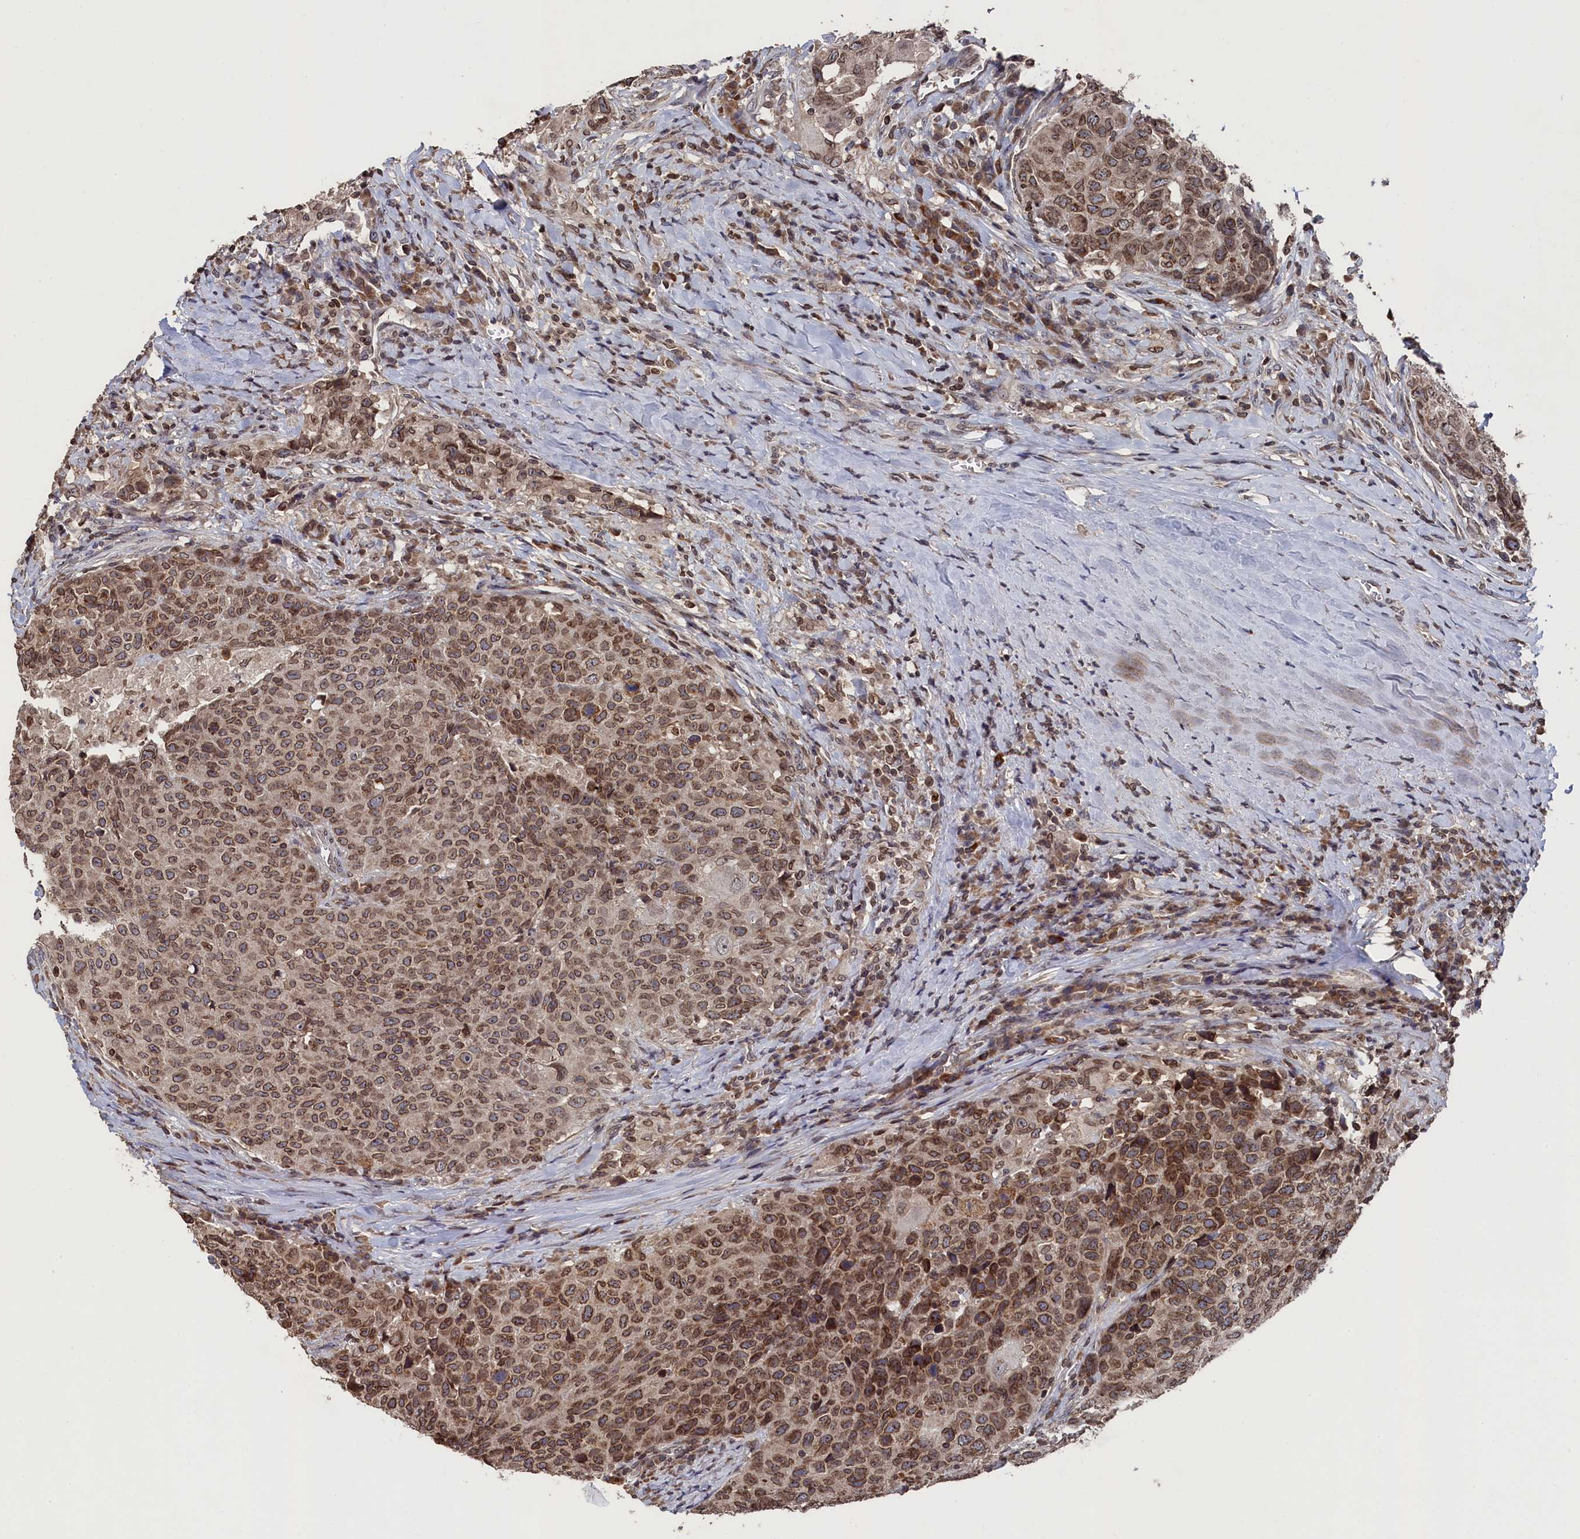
{"staining": {"intensity": "moderate", "quantity": ">75%", "location": "cytoplasmic/membranous,nuclear"}, "tissue": "head and neck cancer", "cell_type": "Tumor cells", "image_type": "cancer", "snomed": [{"axis": "morphology", "description": "Squamous cell carcinoma, NOS"}, {"axis": "topography", "description": "Head-Neck"}], "caption": "Immunohistochemistry (DAB (3,3'-diaminobenzidine)) staining of human head and neck squamous cell carcinoma demonstrates moderate cytoplasmic/membranous and nuclear protein expression in approximately >75% of tumor cells.", "gene": "ANKEF1", "patient": {"sex": "male", "age": 66}}